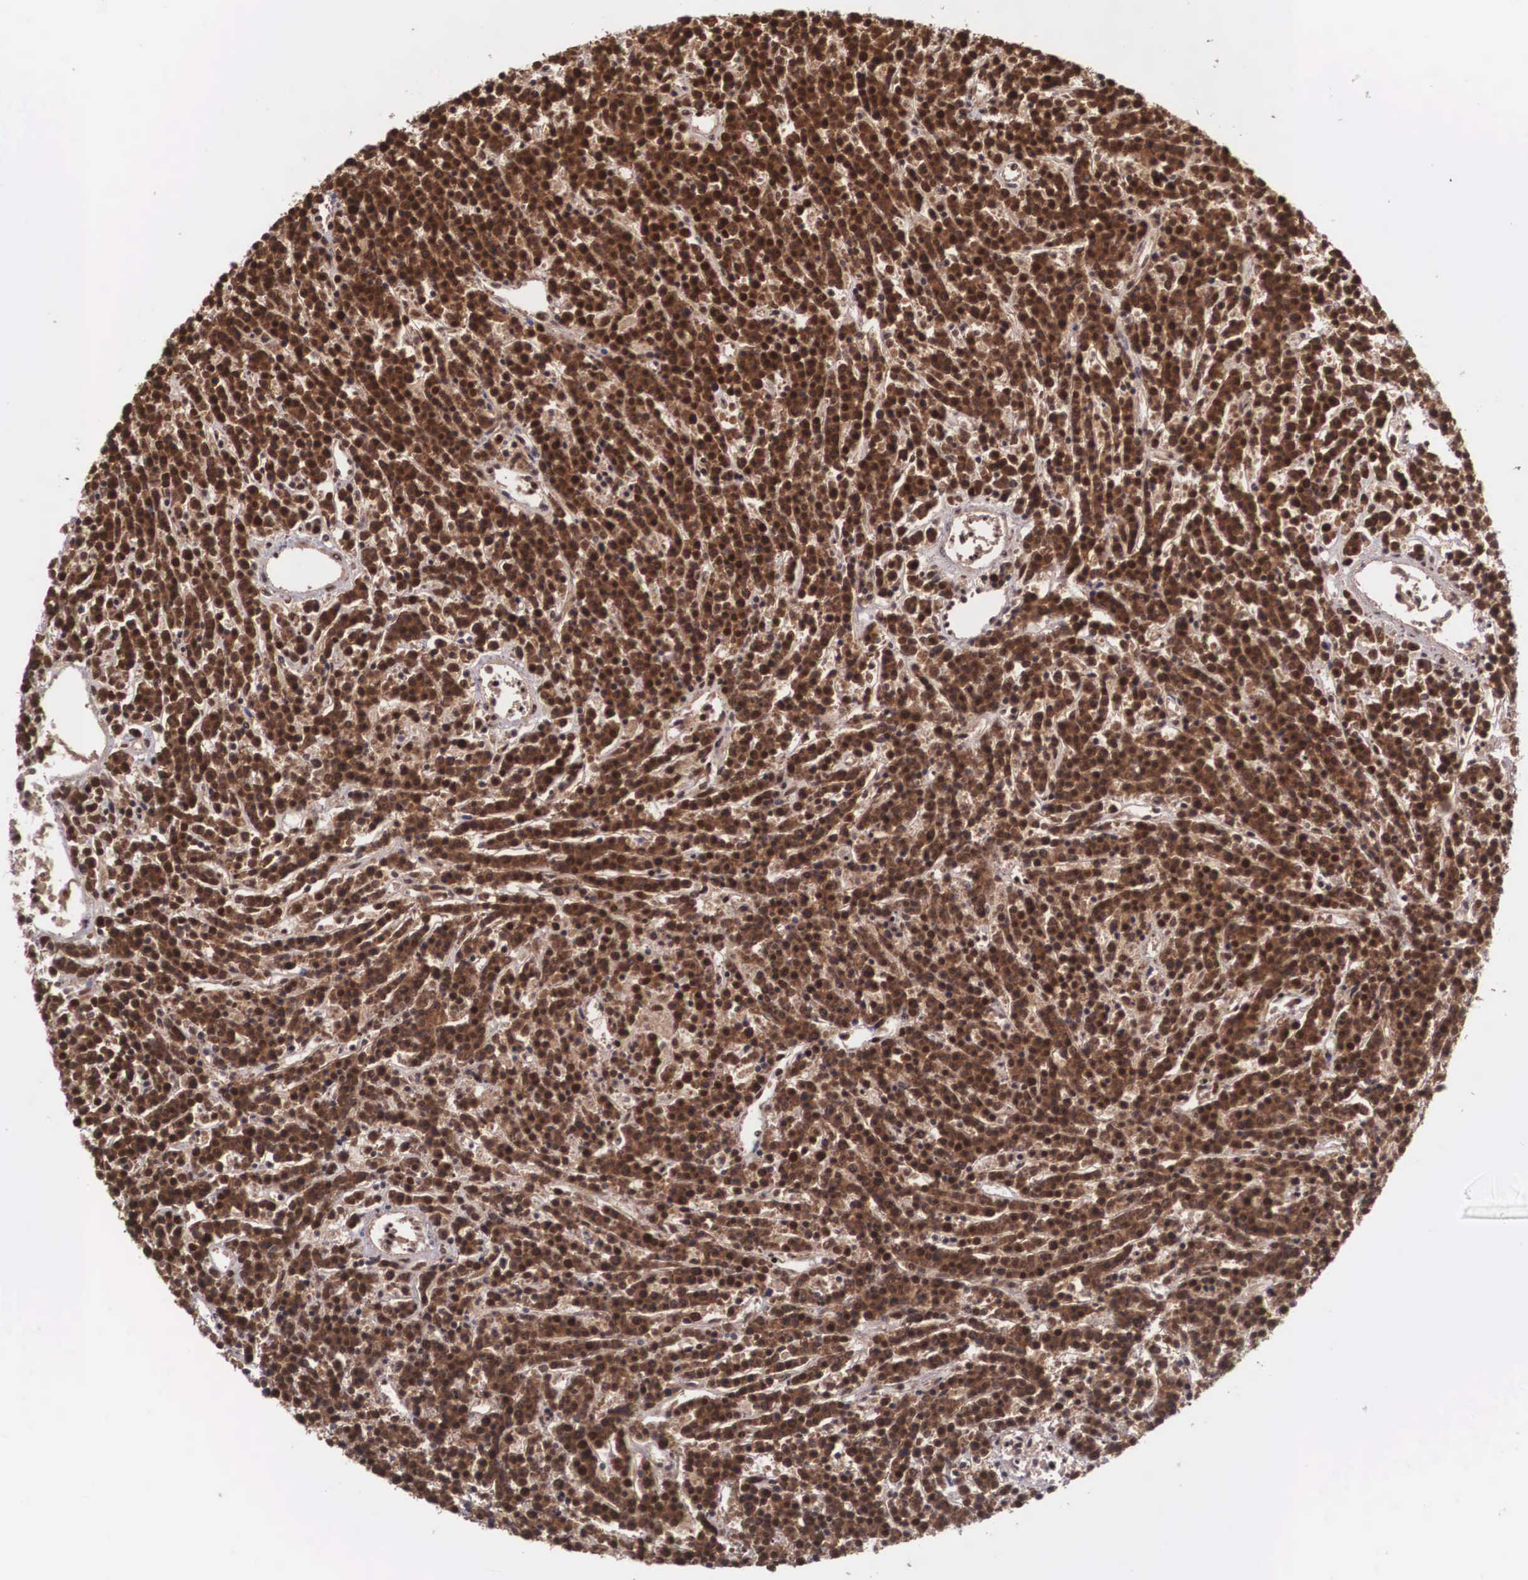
{"staining": {"intensity": "strong", "quantity": ">75%", "location": "cytoplasmic/membranous,nuclear"}, "tissue": "lymphoma", "cell_type": "Tumor cells", "image_type": "cancer", "snomed": [{"axis": "morphology", "description": "Malignant lymphoma, non-Hodgkin's type, High grade"}, {"axis": "topography", "description": "Ovary"}], "caption": "This image demonstrates immunohistochemistry staining of lymphoma, with high strong cytoplasmic/membranous and nuclear positivity in about >75% of tumor cells.", "gene": "POLR2F", "patient": {"sex": "female", "age": 56}}